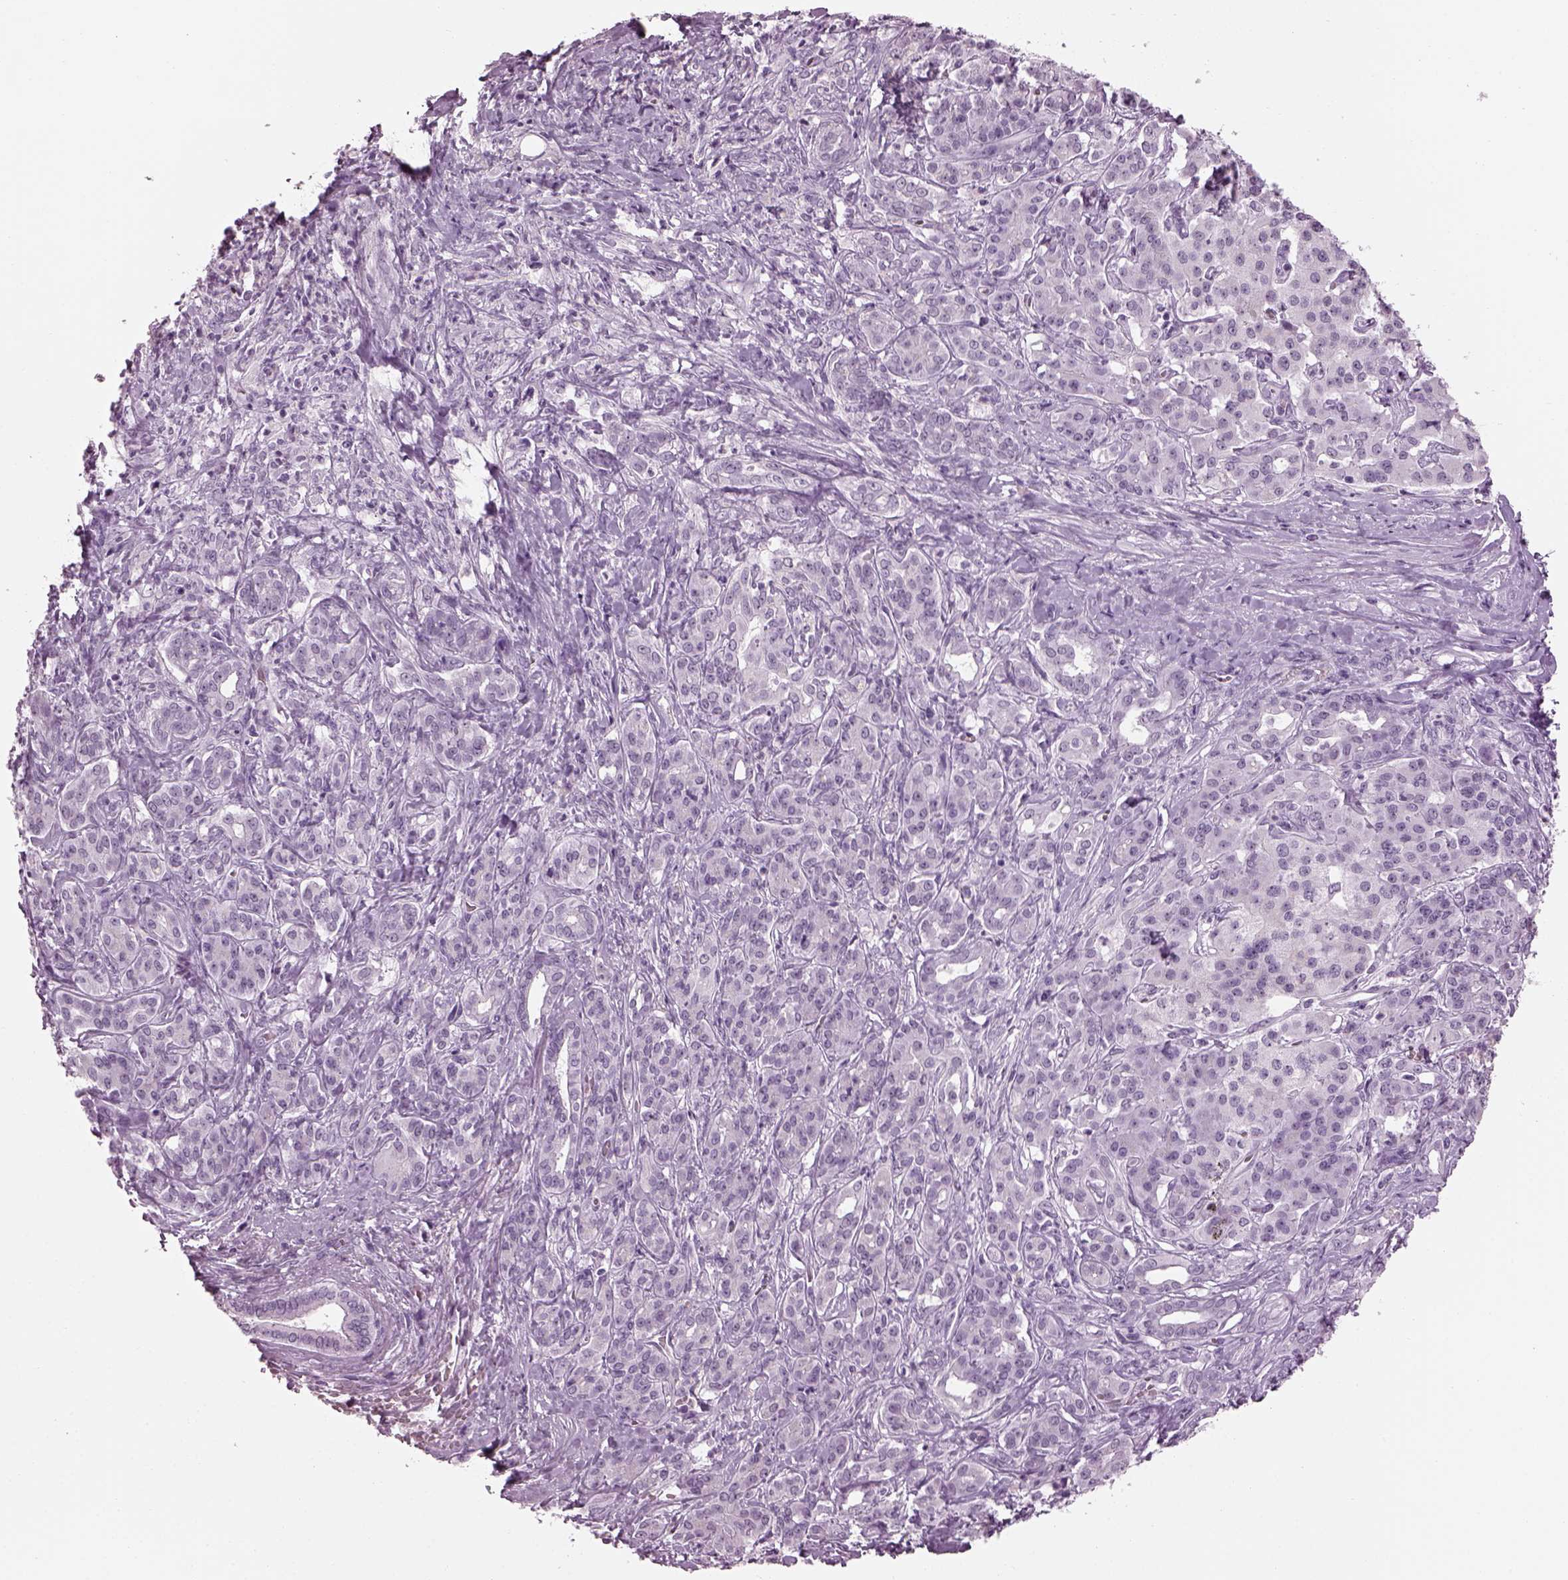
{"staining": {"intensity": "negative", "quantity": "none", "location": "none"}, "tissue": "pancreatic cancer", "cell_type": "Tumor cells", "image_type": "cancer", "snomed": [{"axis": "morphology", "description": "Normal tissue, NOS"}, {"axis": "morphology", "description": "Inflammation, NOS"}, {"axis": "morphology", "description": "Adenocarcinoma, NOS"}, {"axis": "topography", "description": "Pancreas"}], "caption": "Tumor cells show no significant expression in pancreatic cancer. The staining was performed using DAB to visualize the protein expression in brown, while the nuclei were stained in blue with hematoxylin (Magnification: 20x).", "gene": "ADGRG2", "patient": {"sex": "male", "age": 57}}